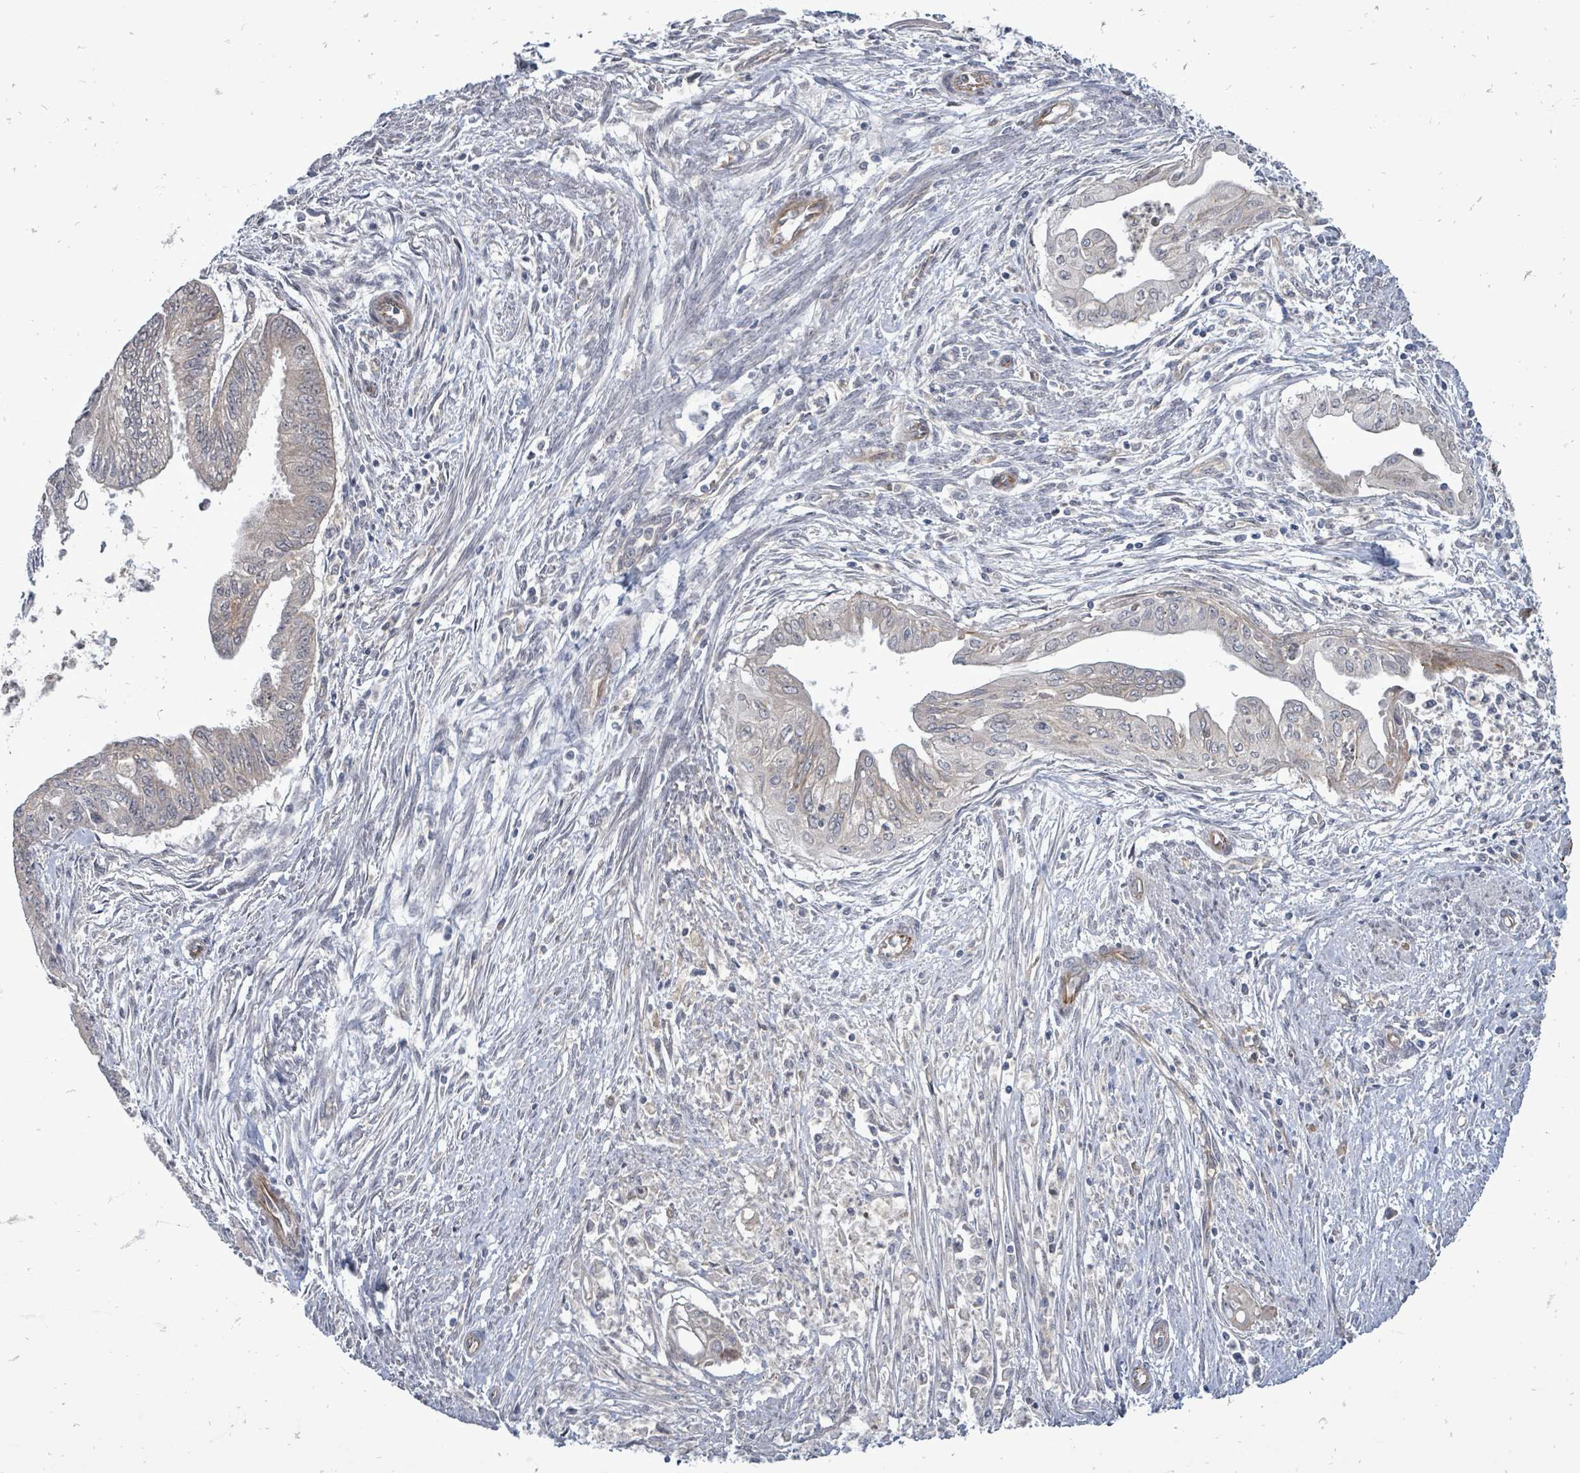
{"staining": {"intensity": "negative", "quantity": "none", "location": "none"}, "tissue": "endometrial cancer", "cell_type": "Tumor cells", "image_type": "cancer", "snomed": [{"axis": "morphology", "description": "Adenocarcinoma, NOS"}, {"axis": "topography", "description": "Endometrium"}], "caption": "High magnification brightfield microscopy of endometrial adenocarcinoma stained with DAB (brown) and counterstained with hematoxylin (blue): tumor cells show no significant expression.", "gene": "RALGAPB", "patient": {"sex": "female", "age": 73}}